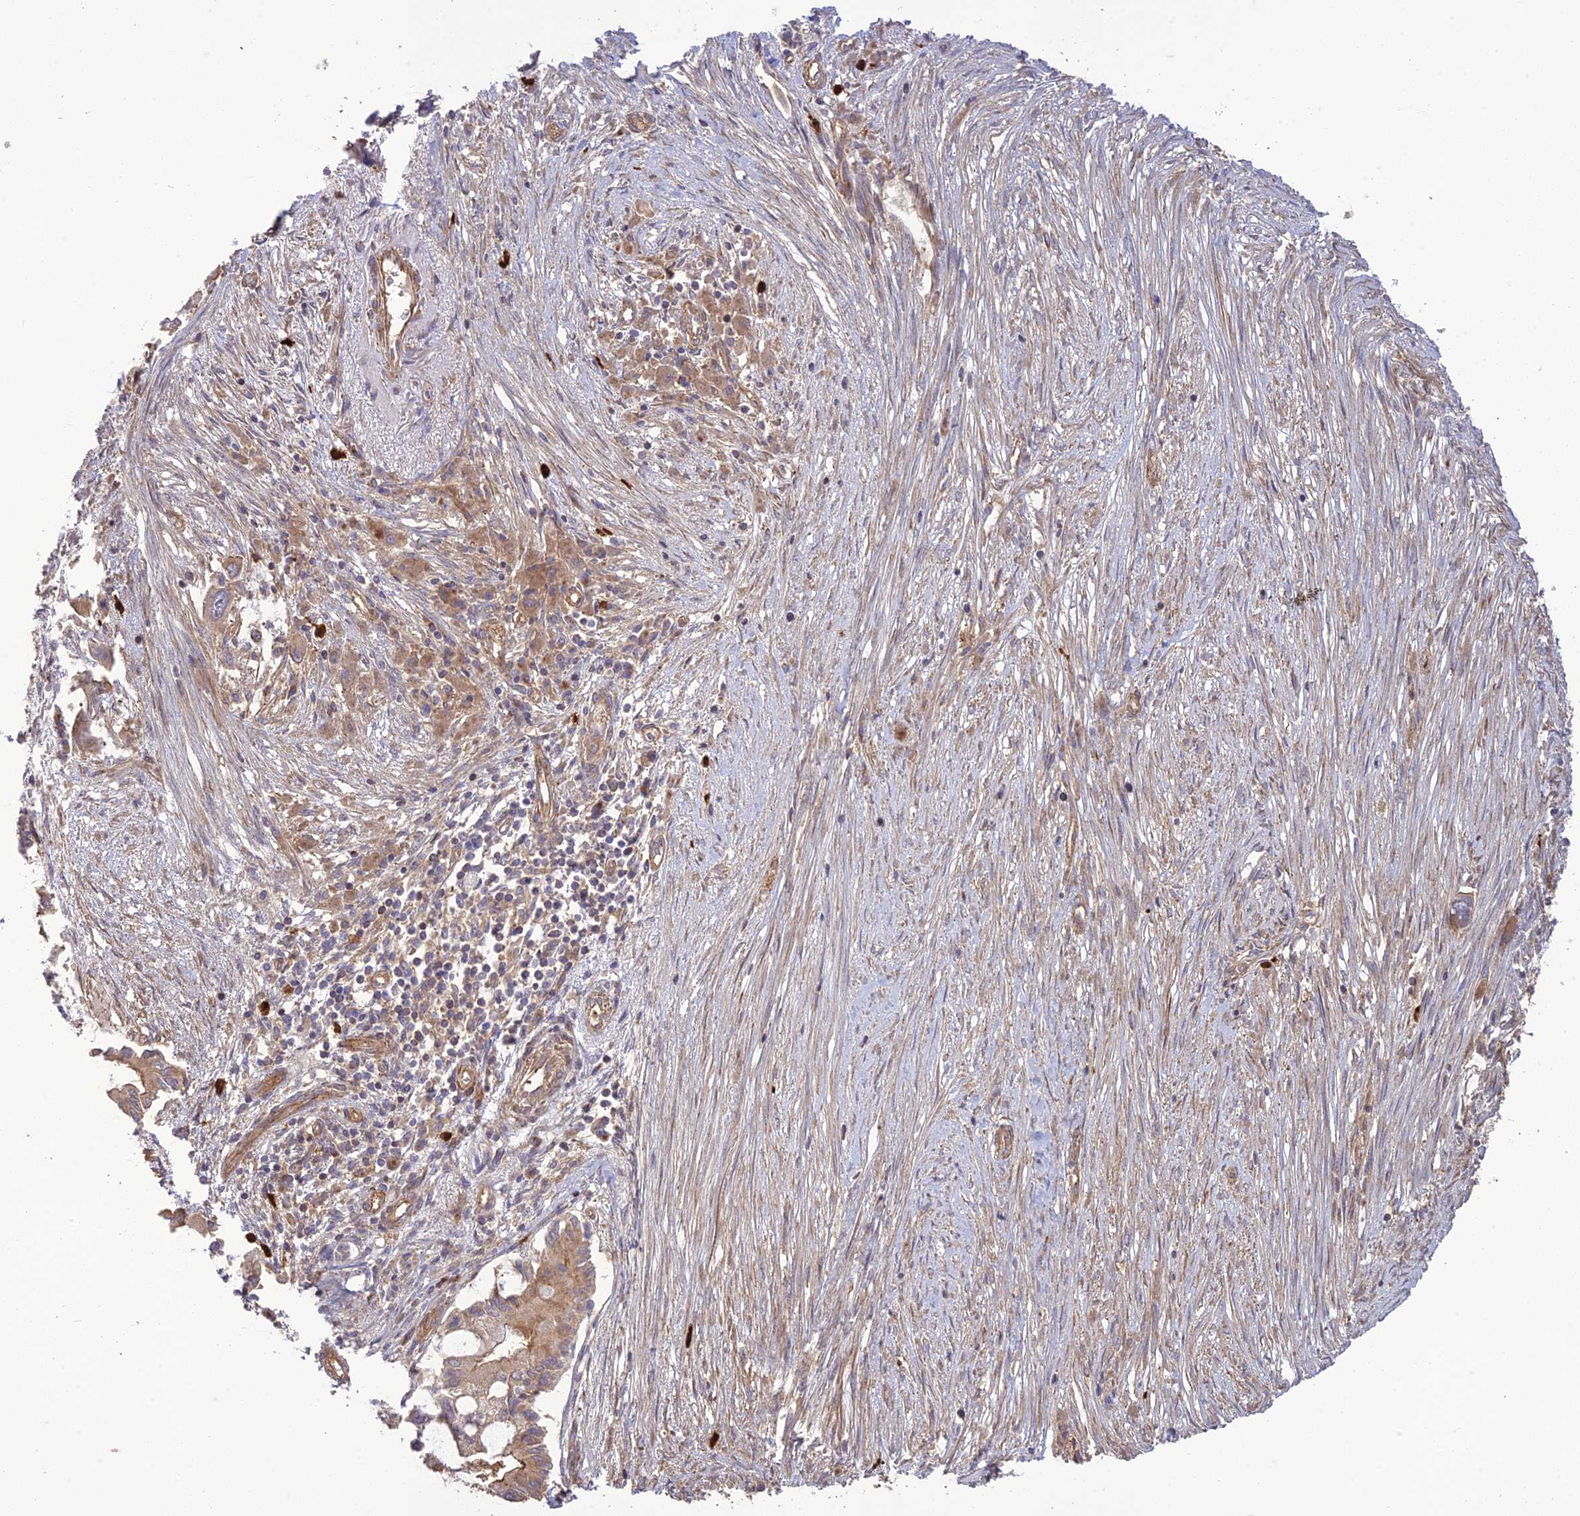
{"staining": {"intensity": "weak", "quantity": ">75%", "location": "cytoplasmic/membranous"}, "tissue": "pancreatic cancer", "cell_type": "Tumor cells", "image_type": "cancer", "snomed": [{"axis": "morphology", "description": "Adenocarcinoma, NOS"}, {"axis": "topography", "description": "Pancreas"}], "caption": "This is an image of immunohistochemistry (IHC) staining of pancreatic cancer, which shows weak staining in the cytoplasmic/membranous of tumor cells.", "gene": "TMEM131L", "patient": {"sex": "male", "age": 68}}